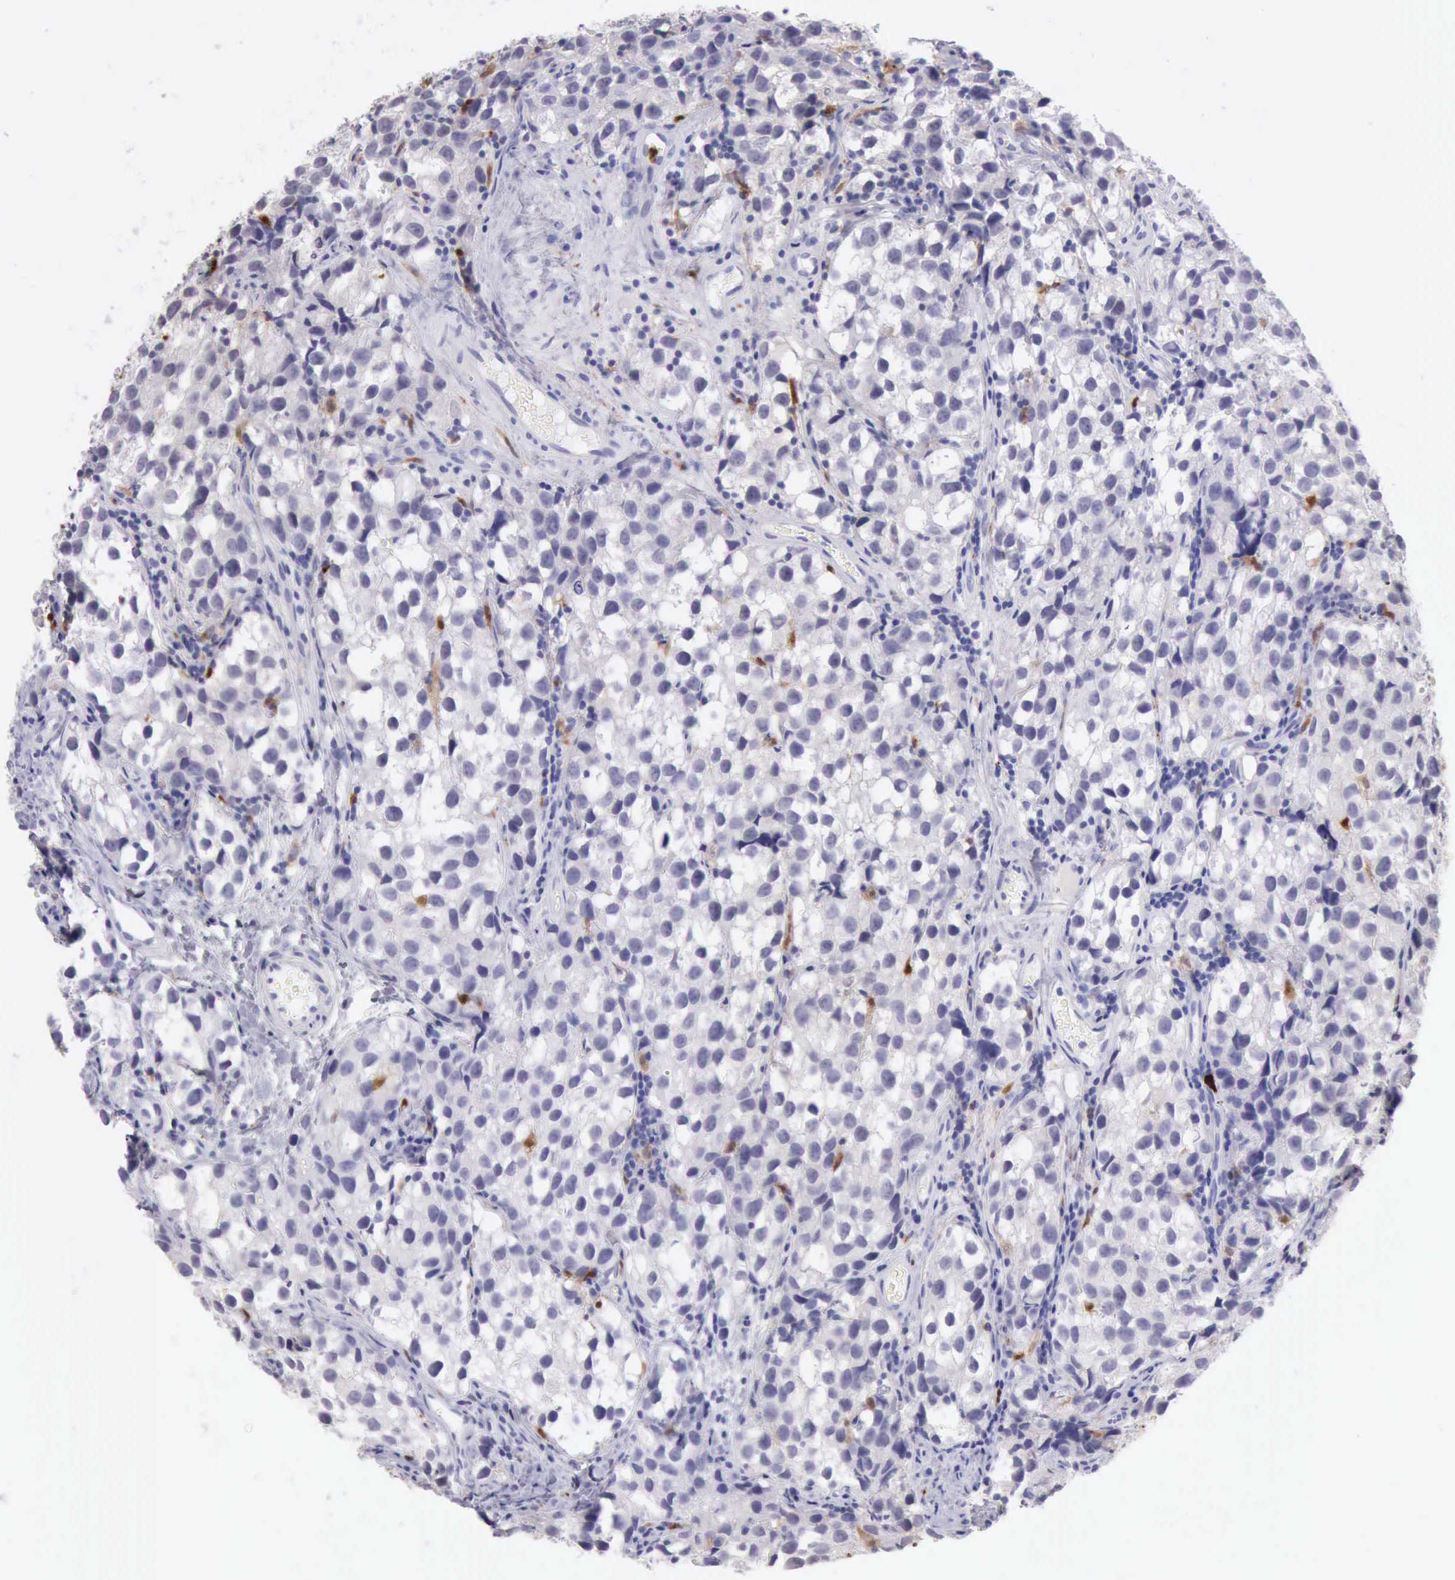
{"staining": {"intensity": "negative", "quantity": "none", "location": "none"}, "tissue": "testis cancer", "cell_type": "Tumor cells", "image_type": "cancer", "snomed": [{"axis": "morphology", "description": "Seminoma, NOS"}, {"axis": "topography", "description": "Testis"}], "caption": "The micrograph shows no significant expression in tumor cells of testis cancer. (Brightfield microscopy of DAB immunohistochemistry (IHC) at high magnification).", "gene": "CSTA", "patient": {"sex": "male", "age": 39}}